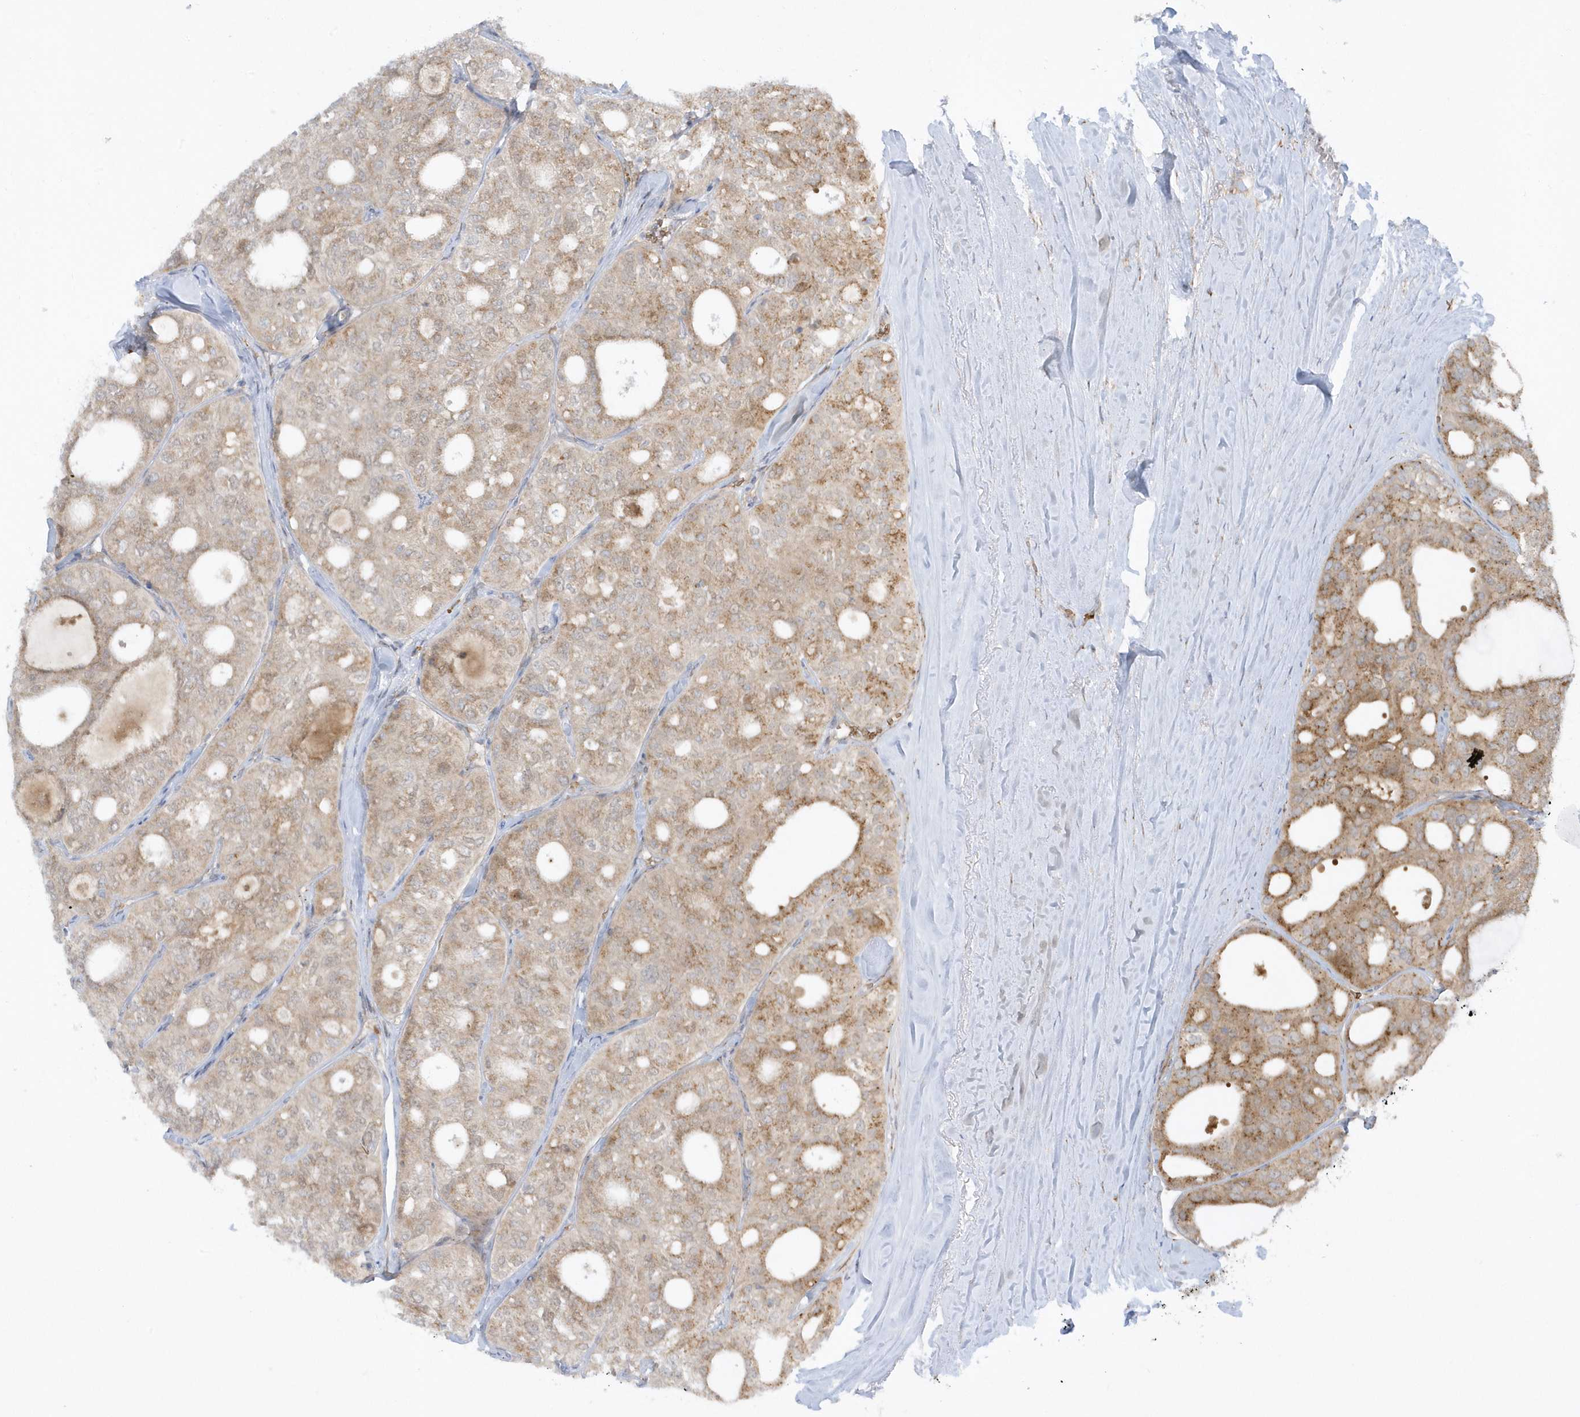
{"staining": {"intensity": "moderate", "quantity": ">75%", "location": "cytoplasmic/membranous"}, "tissue": "thyroid cancer", "cell_type": "Tumor cells", "image_type": "cancer", "snomed": [{"axis": "morphology", "description": "Follicular adenoma carcinoma, NOS"}, {"axis": "topography", "description": "Thyroid gland"}], "caption": "Tumor cells exhibit medium levels of moderate cytoplasmic/membranous expression in about >75% of cells in human follicular adenoma carcinoma (thyroid).", "gene": "RPP40", "patient": {"sex": "male", "age": 75}}